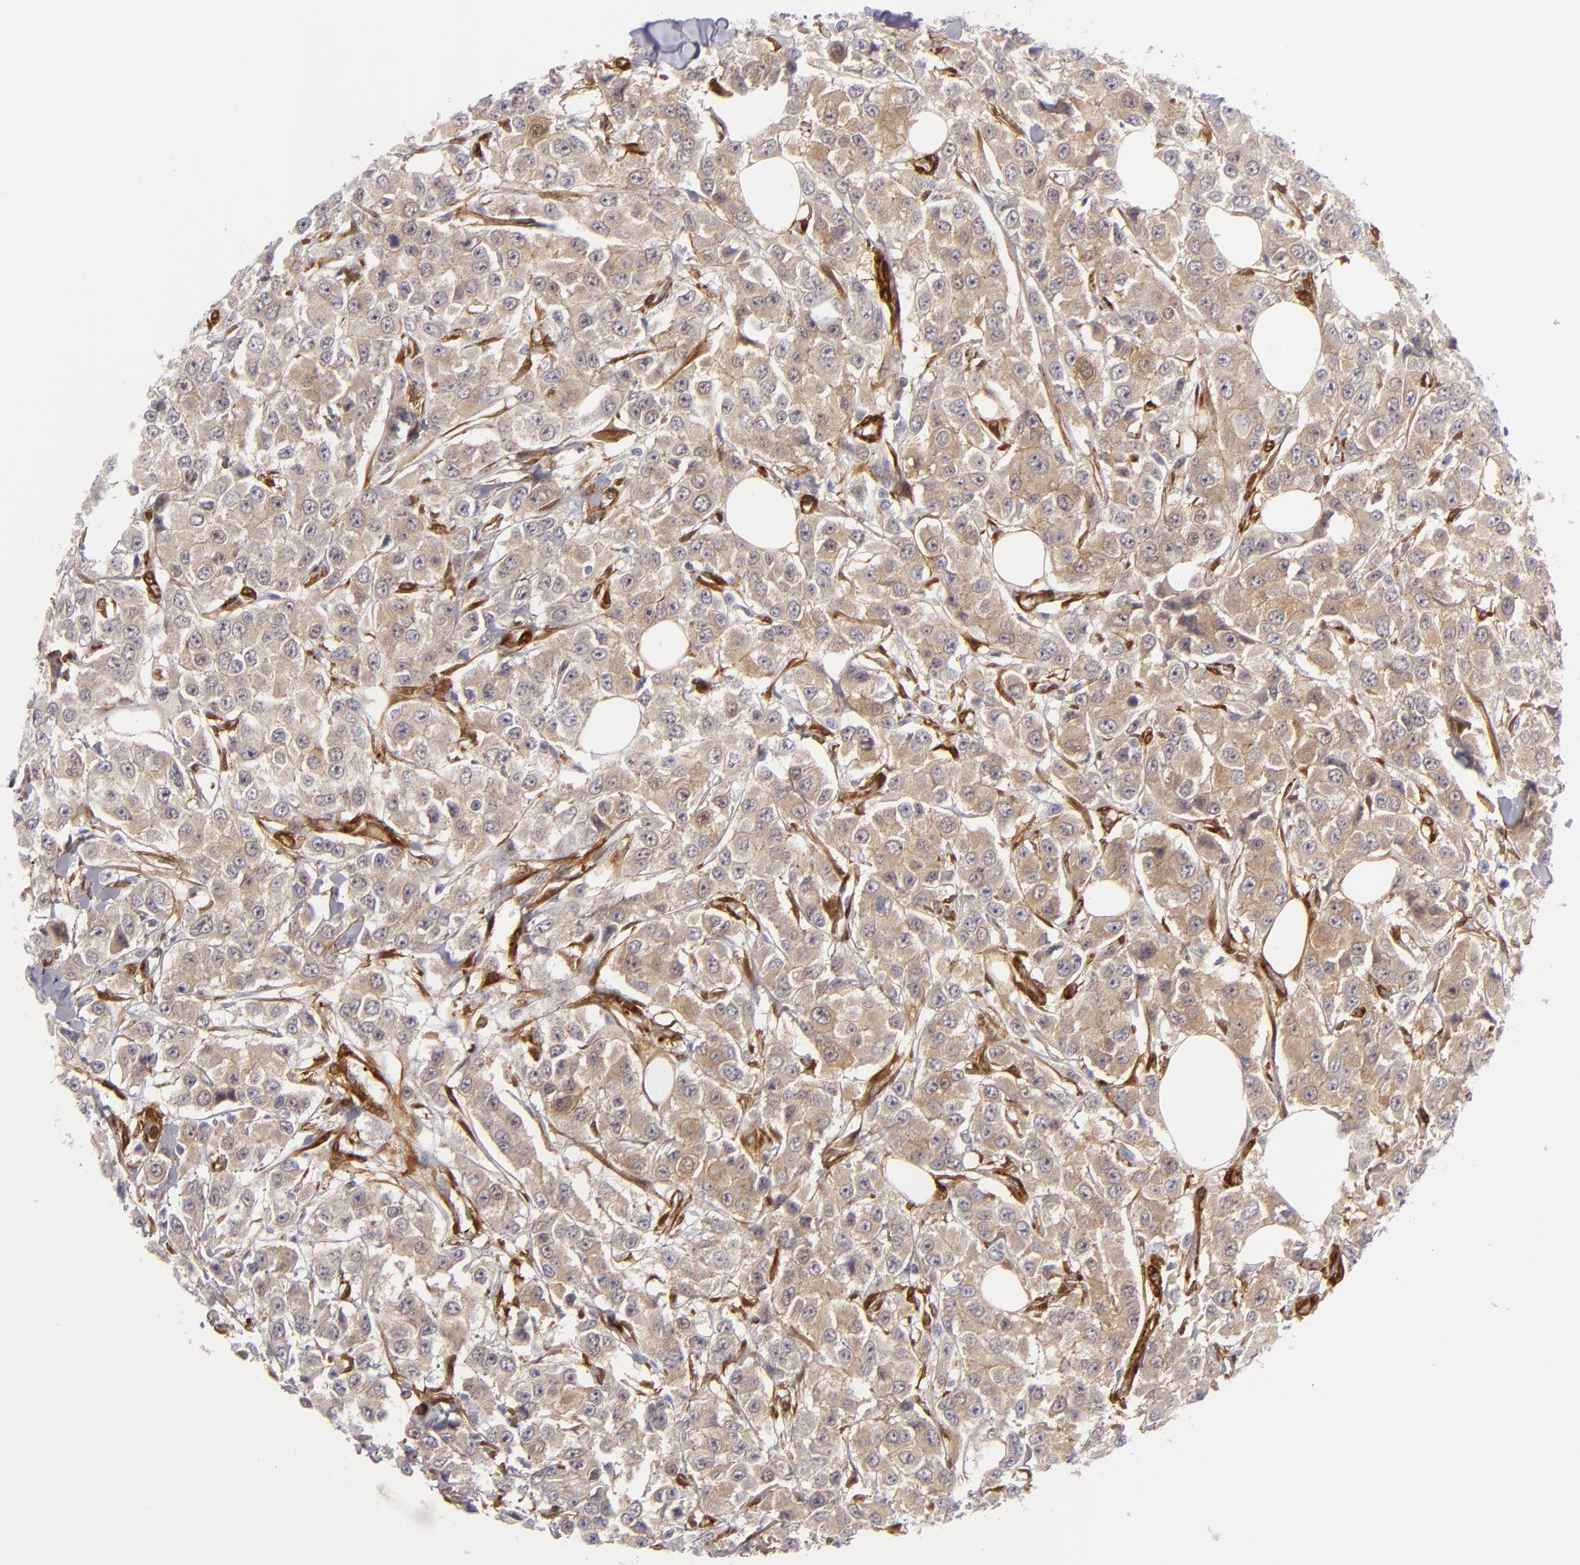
{"staining": {"intensity": "weak", "quantity": ">75%", "location": "cytoplasmic/membranous"}, "tissue": "breast cancer", "cell_type": "Tumor cells", "image_type": "cancer", "snomed": [{"axis": "morphology", "description": "Duct carcinoma"}, {"axis": "topography", "description": "Breast"}], "caption": "Weak cytoplasmic/membranous staining is identified in about >75% of tumor cells in breast cancer (infiltrating ductal carcinoma).", "gene": "VCL", "patient": {"sex": "female", "age": 58}}